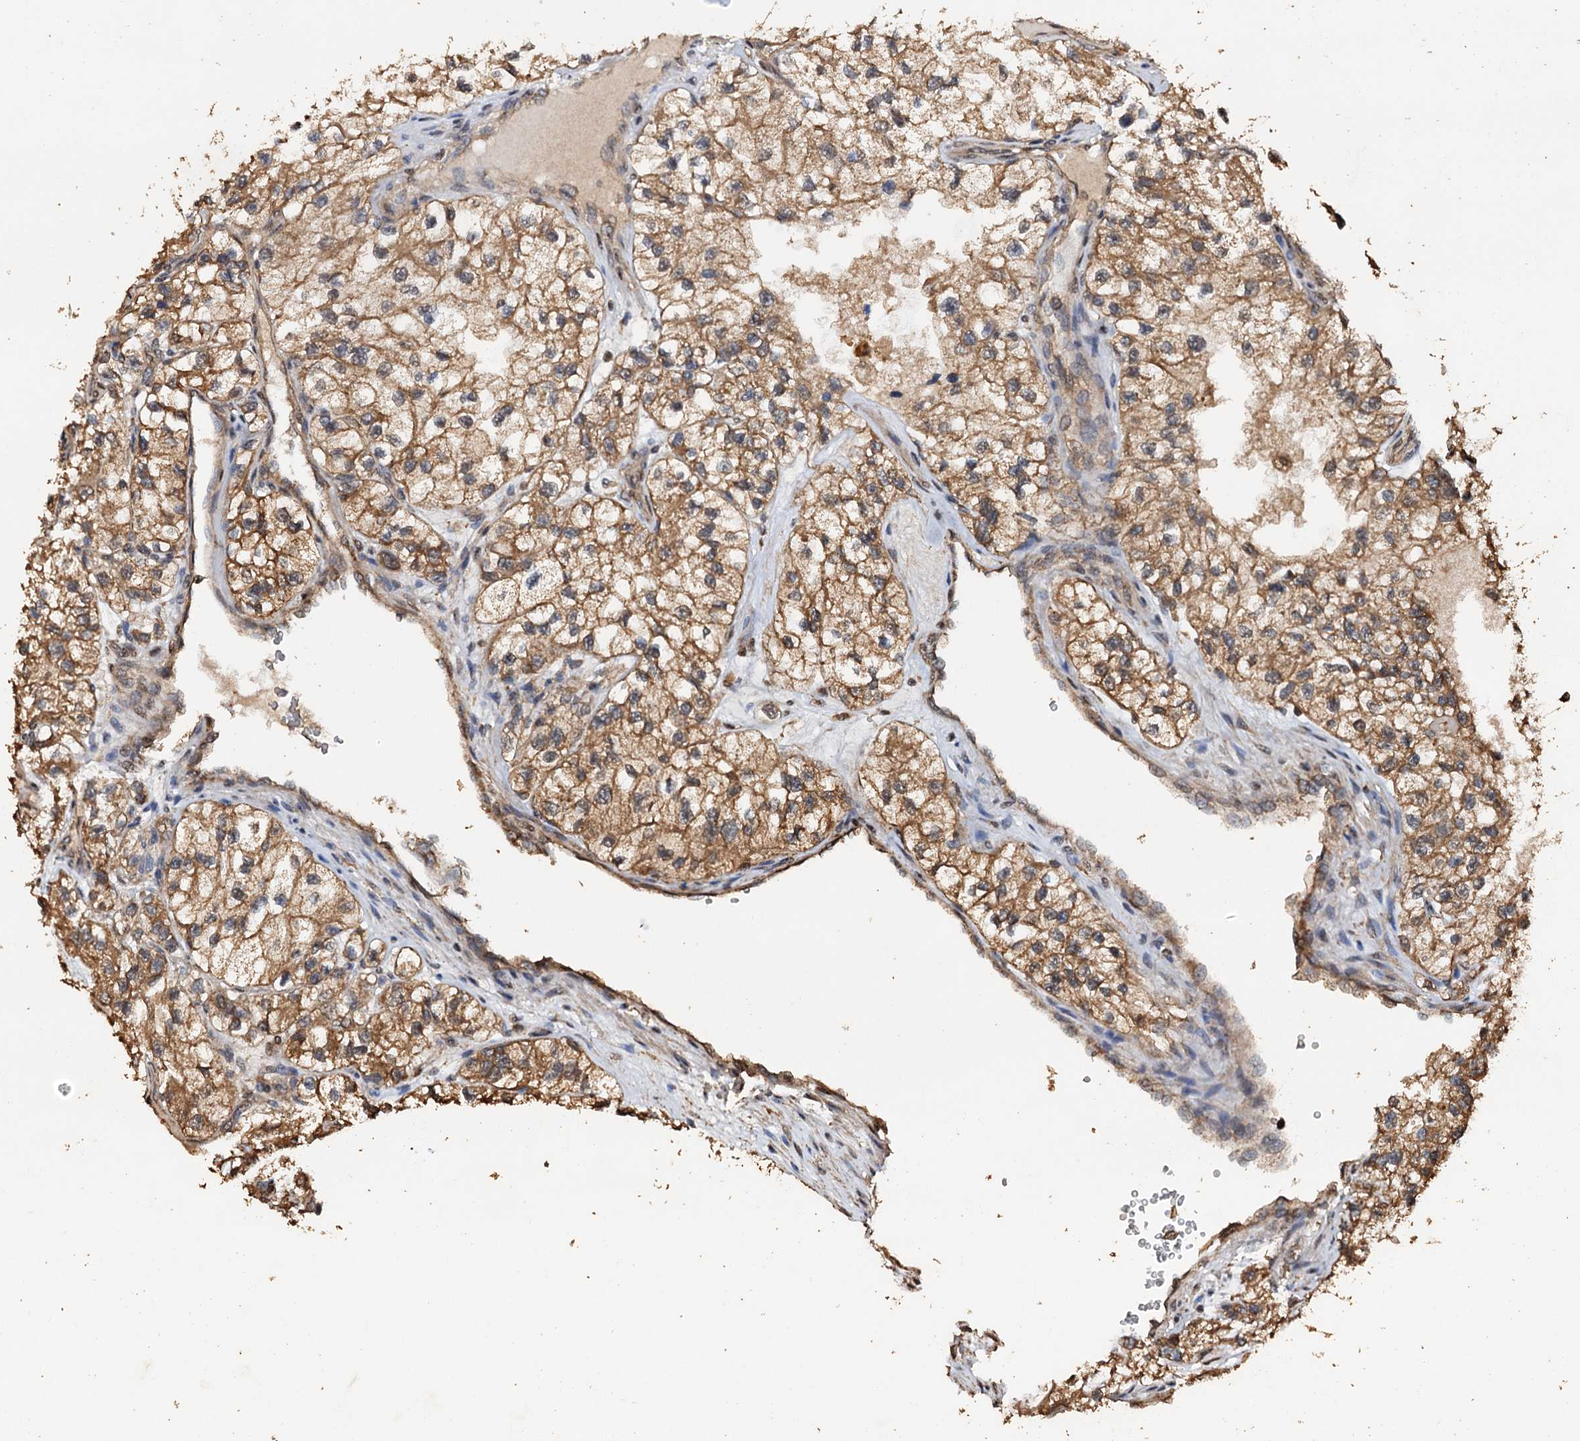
{"staining": {"intensity": "moderate", "quantity": ">75%", "location": "cytoplasmic/membranous"}, "tissue": "renal cancer", "cell_type": "Tumor cells", "image_type": "cancer", "snomed": [{"axis": "morphology", "description": "Adenocarcinoma, NOS"}, {"axis": "topography", "description": "Kidney"}], "caption": "Immunohistochemical staining of human renal cancer (adenocarcinoma) demonstrates moderate cytoplasmic/membranous protein expression in about >75% of tumor cells.", "gene": "PSMD9", "patient": {"sex": "female", "age": 57}}